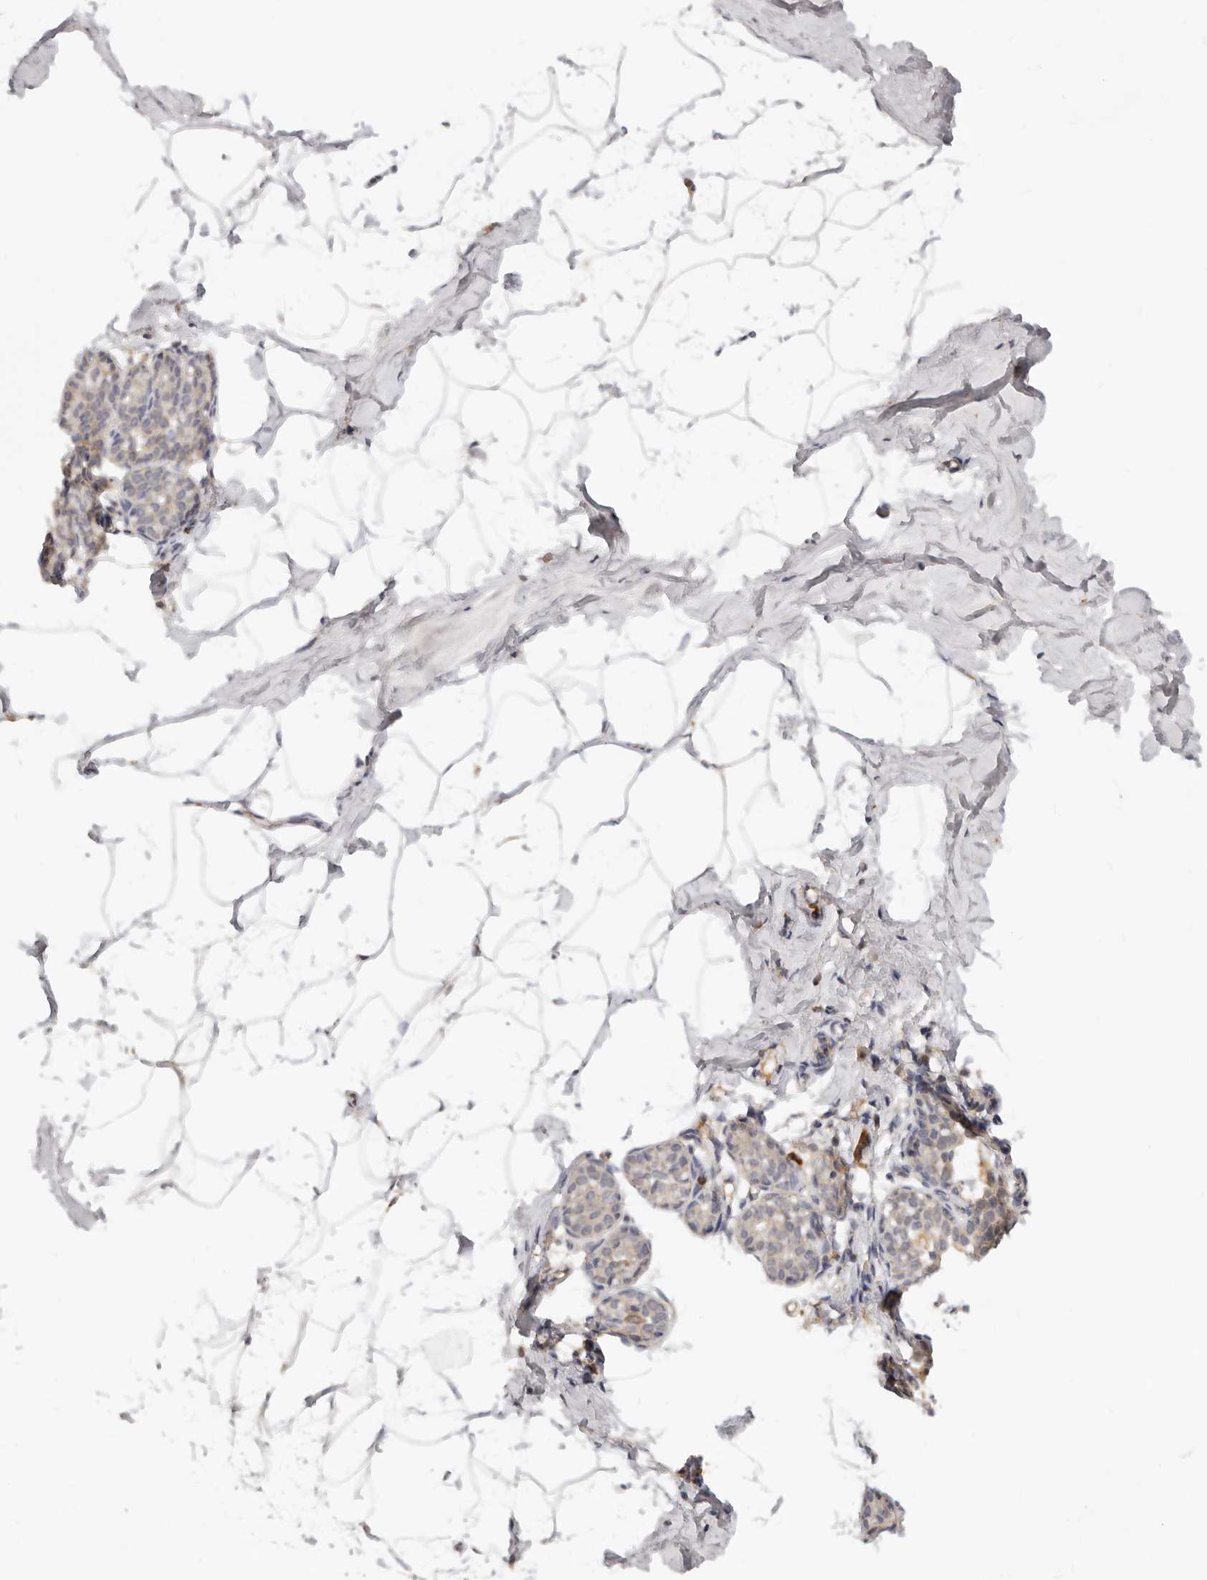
{"staining": {"intensity": "negative", "quantity": "none", "location": "none"}, "tissue": "breast", "cell_type": "Adipocytes", "image_type": "normal", "snomed": [{"axis": "morphology", "description": "Normal tissue, NOS"}, {"axis": "morphology", "description": "Lobular carcinoma"}, {"axis": "topography", "description": "Breast"}], "caption": "An immunohistochemistry (IHC) photomicrograph of benign breast is shown. There is no staining in adipocytes of breast.", "gene": "USP49", "patient": {"sex": "female", "age": 62}}